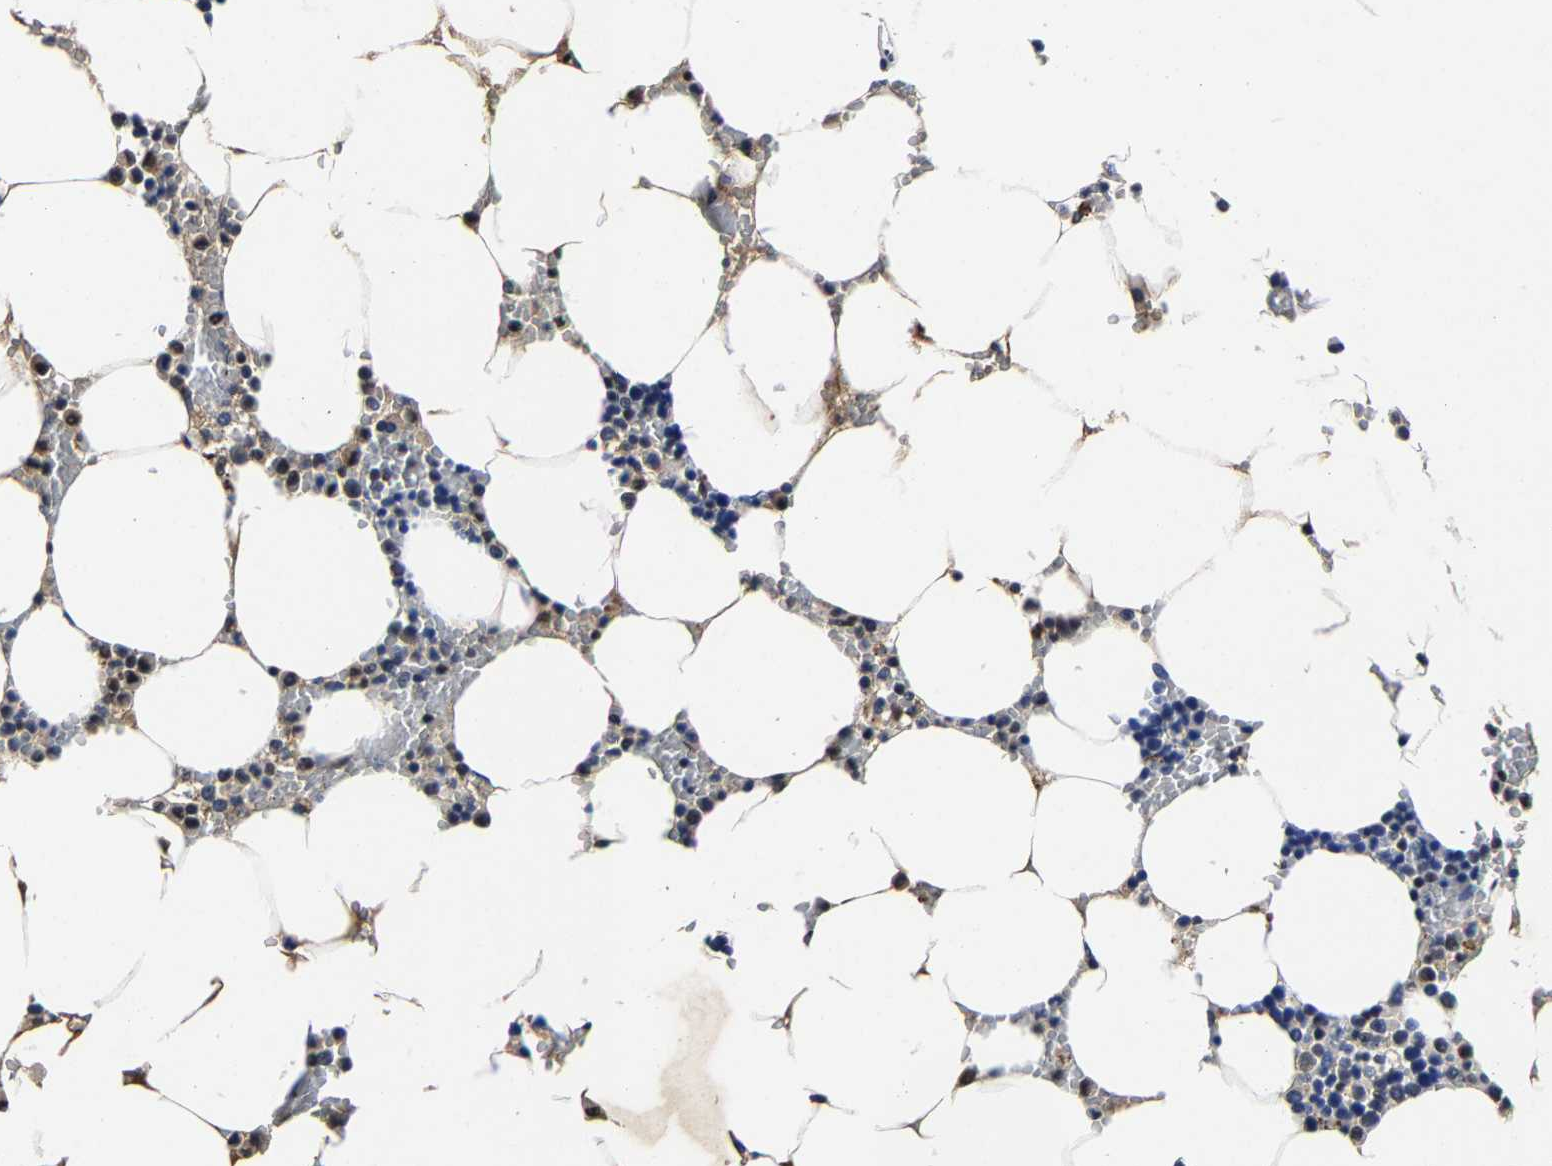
{"staining": {"intensity": "moderate", "quantity": "<25%", "location": "nuclear"}, "tissue": "bone marrow", "cell_type": "Hematopoietic cells", "image_type": "normal", "snomed": [{"axis": "morphology", "description": "Normal tissue, NOS"}, {"axis": "topography", "description": "Bone marrow"}], "caption": "Hematopoietic cells exhibit low levels of moderate nuclear expression in about <25% of cells in normal human bone marrow. Nuclei are stained in blue.", "gene": "RBM45", "patient": {"sex": "male", "age": 70}}